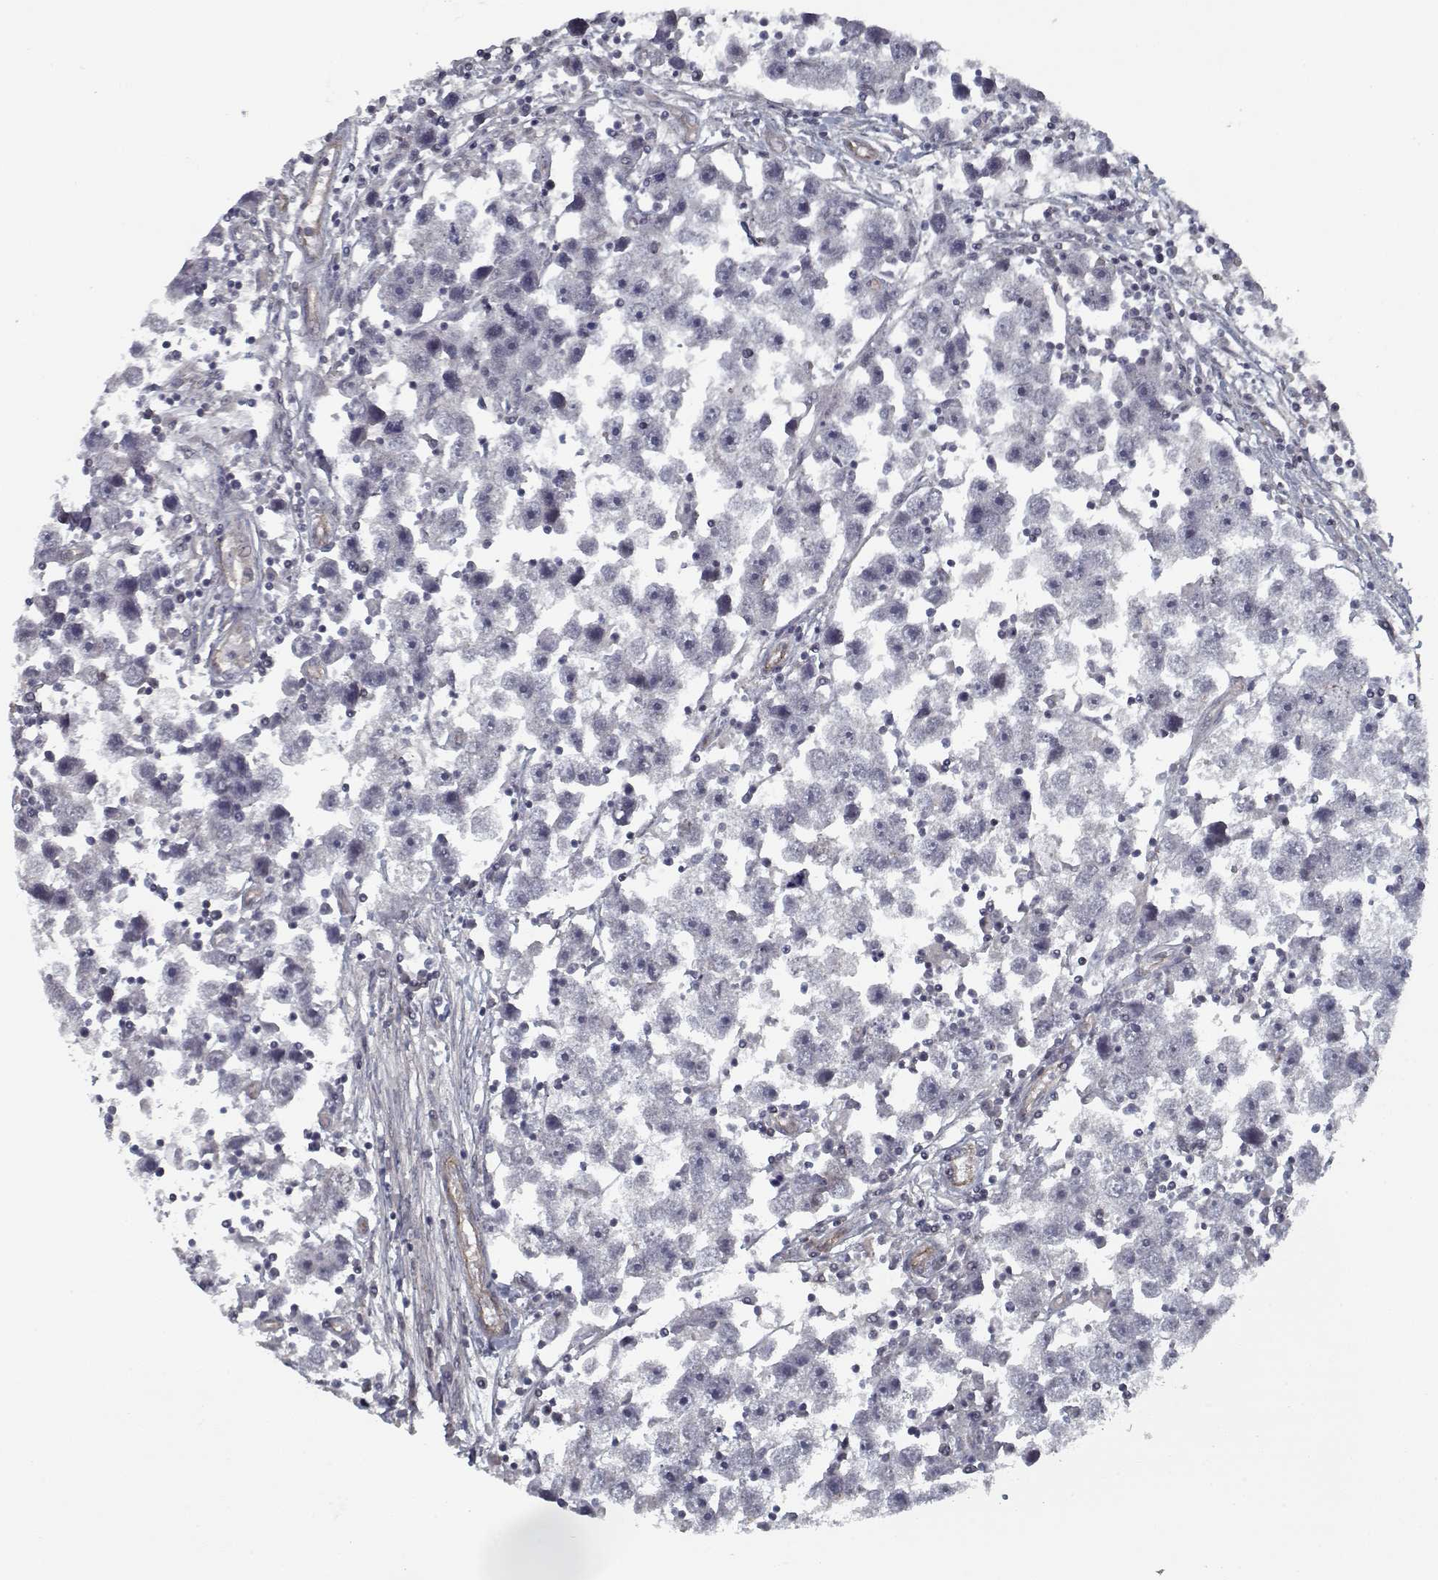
{"staining": {"intensity": "negative", "quantity": "none", "location": "none"}, "tissue": "testis cancer", "cell_type": "Tumor cells", "image_type": "cancer", "snomed": [{"axis": "morphology", "description": "Seminoma, NOS"}, {"axis": "topography", "description": "Testis"}], "caption": "Tumor cells show no significant protein expression in testis cancer.", "gene": "NLK", "patient": {"sex": "male", "age": 30}}